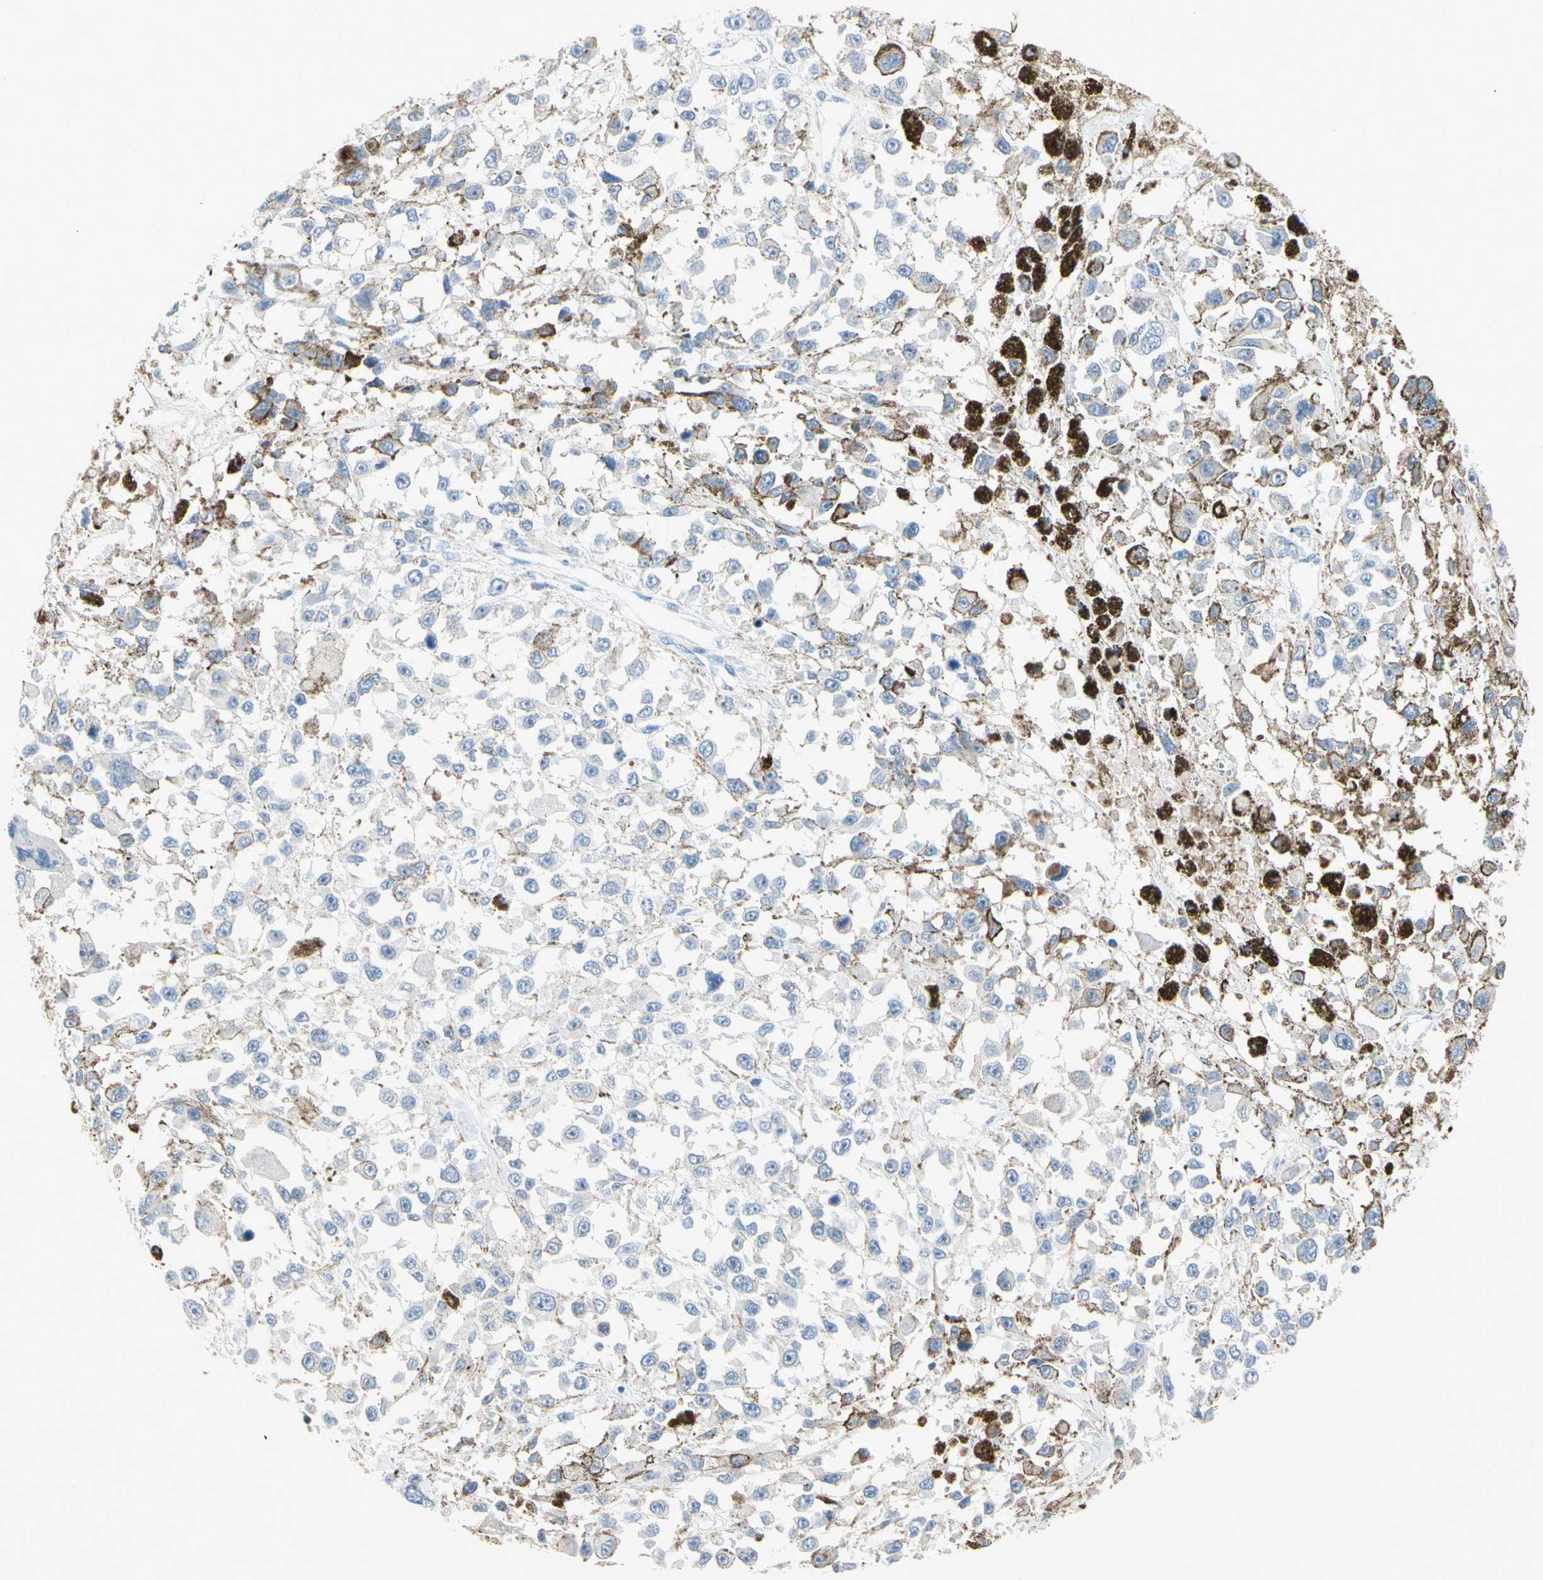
{"staining": {"intensity": "negative", "quantity": "none", "location": "none"}, "tissue": "melanoma", "cell_type": "Tumor cells", "image_type": "cancer", "snomed": [{"axis": "morphology", "description": "Malignant melanoma, Metastatic site"}, {"axis": "topography", "description": "Lymph node"}], "caption": "Immunohistochemical staining of malignant melanoma (metastatic site) reveals no significant staining in tumor cells.", "gene": "MARK1", "patient": {"sex": "male", "age": 59}}